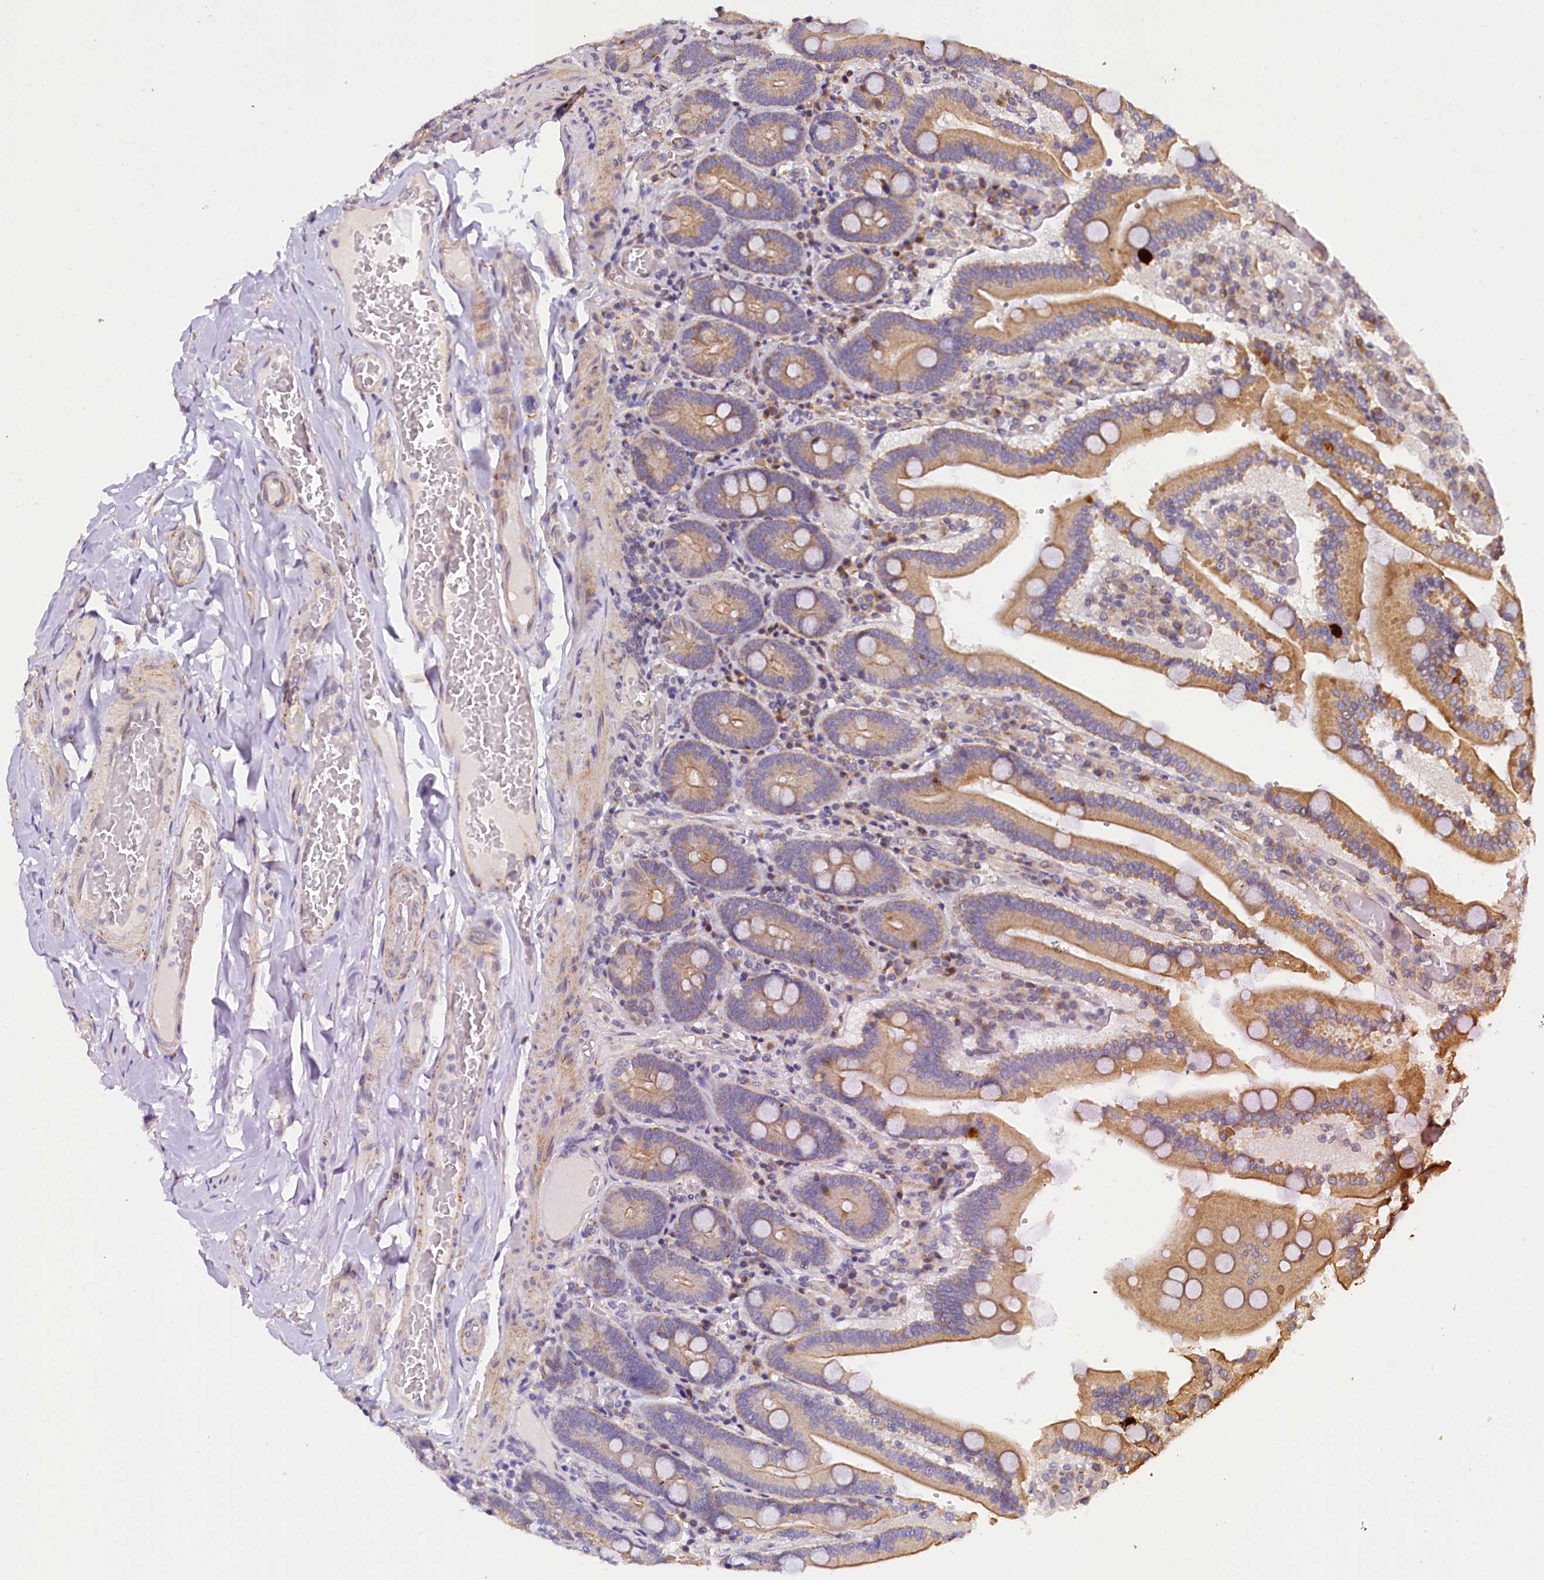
{"staining": {"intensity": "moderate", "quantity": "25%-75%", "location": "cytoplasmic/membranous"}, "tissue": "duodenum", "cell_type": "Glandular cells", "image_type": "normal", "snomed": [{"axis": "morphology", "description": "Normal tissue, NOS"}, {"axis": "topography", "description": "Duodenum"}], "caption": "About 25%-75% of glandular cells in unremarkable human duodenum show moderate cytoplasmic/membranous protein expression as visualized by brown immunohistochemical staining.", "gene": "SUPV3L1", "patient": {"sex": "female", "age": 62}}